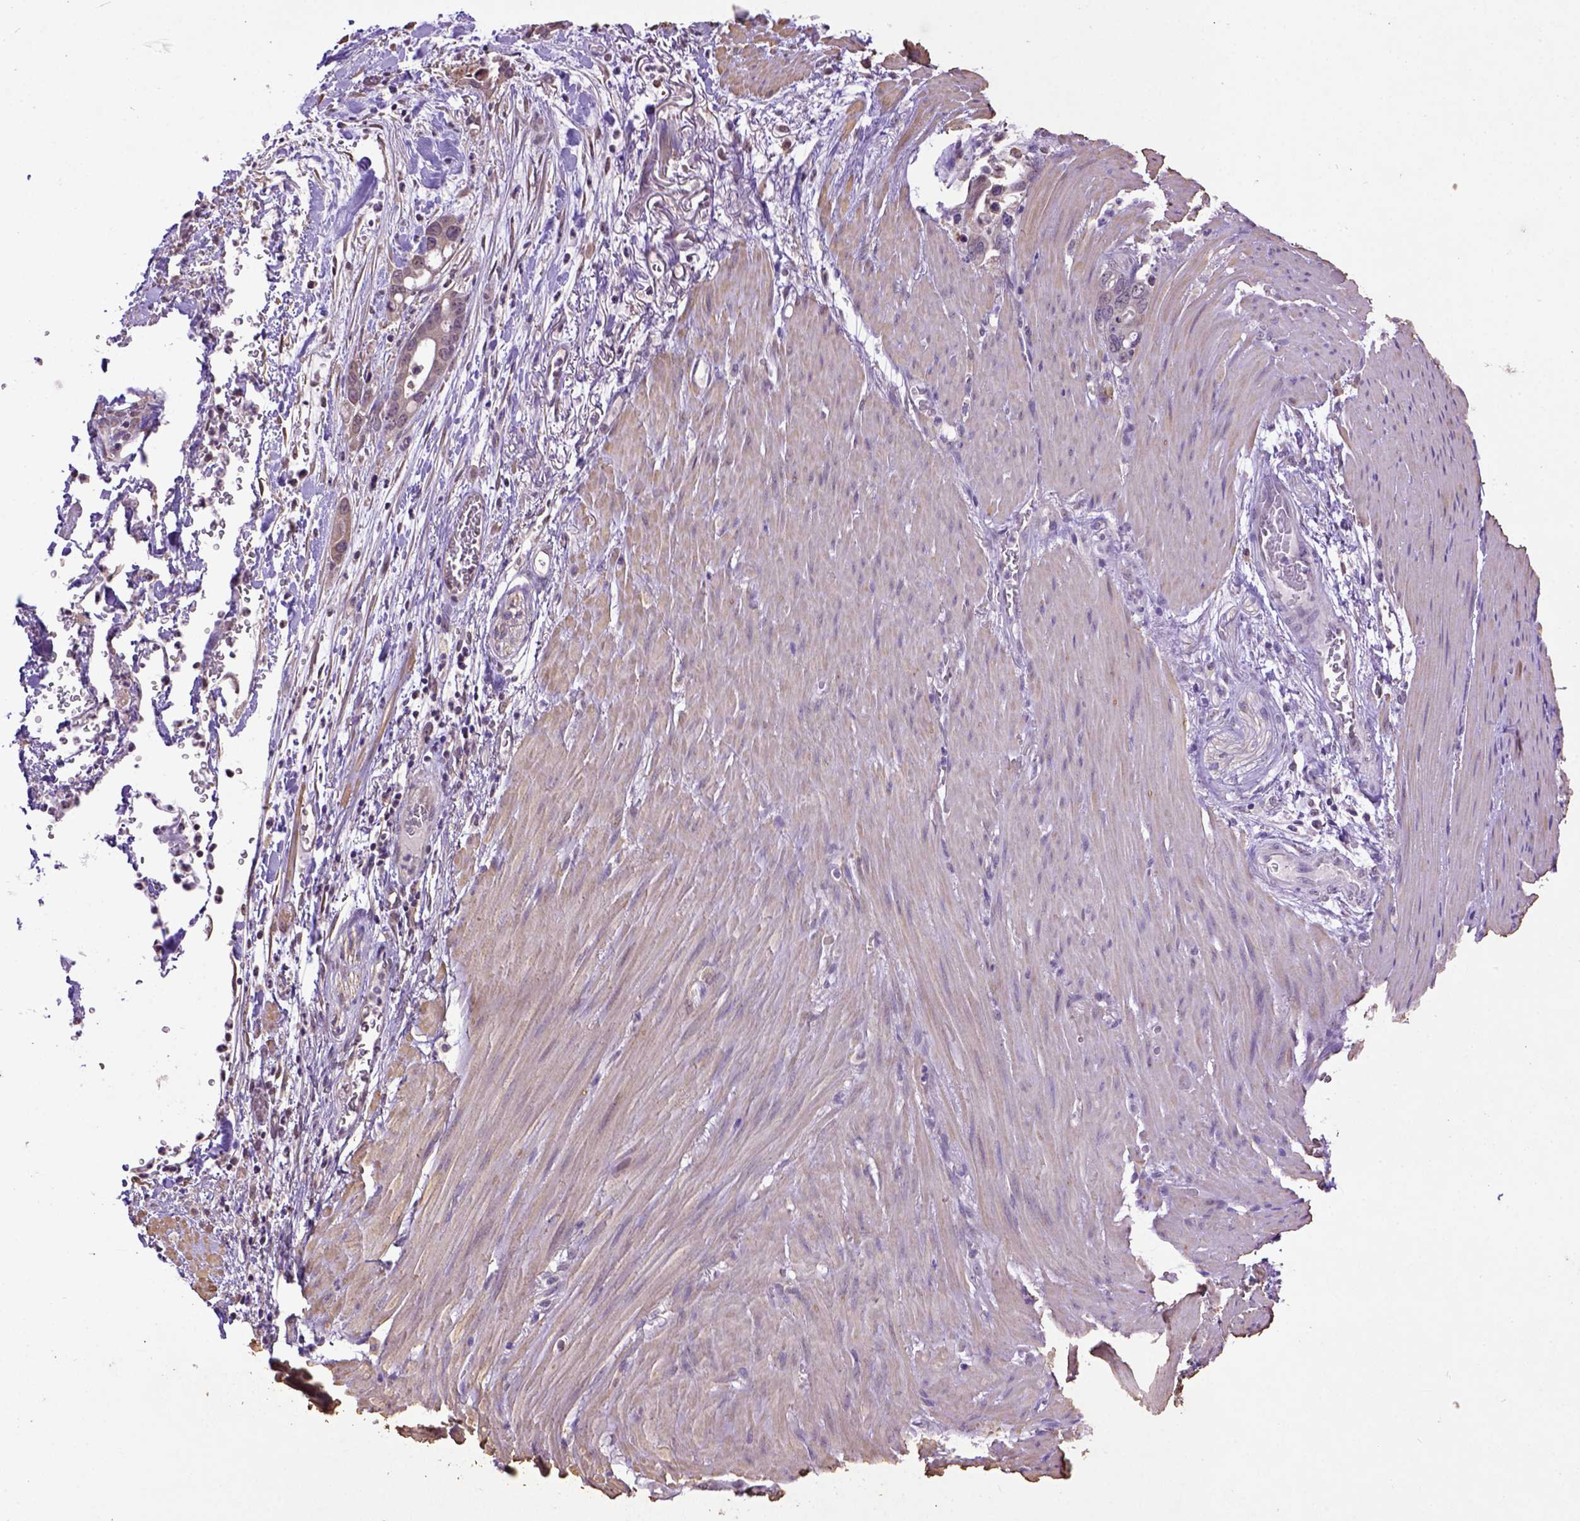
{"staining": {"intensity": "weak", "quantity": ">75%", "location": "cytoplasmic/membranous"}, "tissue": "stomach cancer", "cell_type": "Tumor cells", "image_type": "cancer", "snomed": [{"axis": "morphology", "description": "Normal tissue, NOS"}, {"axis": "morphology", "description": "Adenocarcinoma, NOS"}, {"axis": "topography", "description": "Esophagus"}, {"axis": "topography", "description": "Stomach, upper"}], "caption": "IHC micrograph of neoplastic tissue: stomach cancer (adenocarcinoma) stained using immunohistochemistry shows low levels of weak protein expression localized specifically in the cytoplasmic/membranous of tumor cells, appearing as a cytoplasmic/membranous brown color.", "gene": "WDR17", "patient": {"sex": "male", "age": 74}}